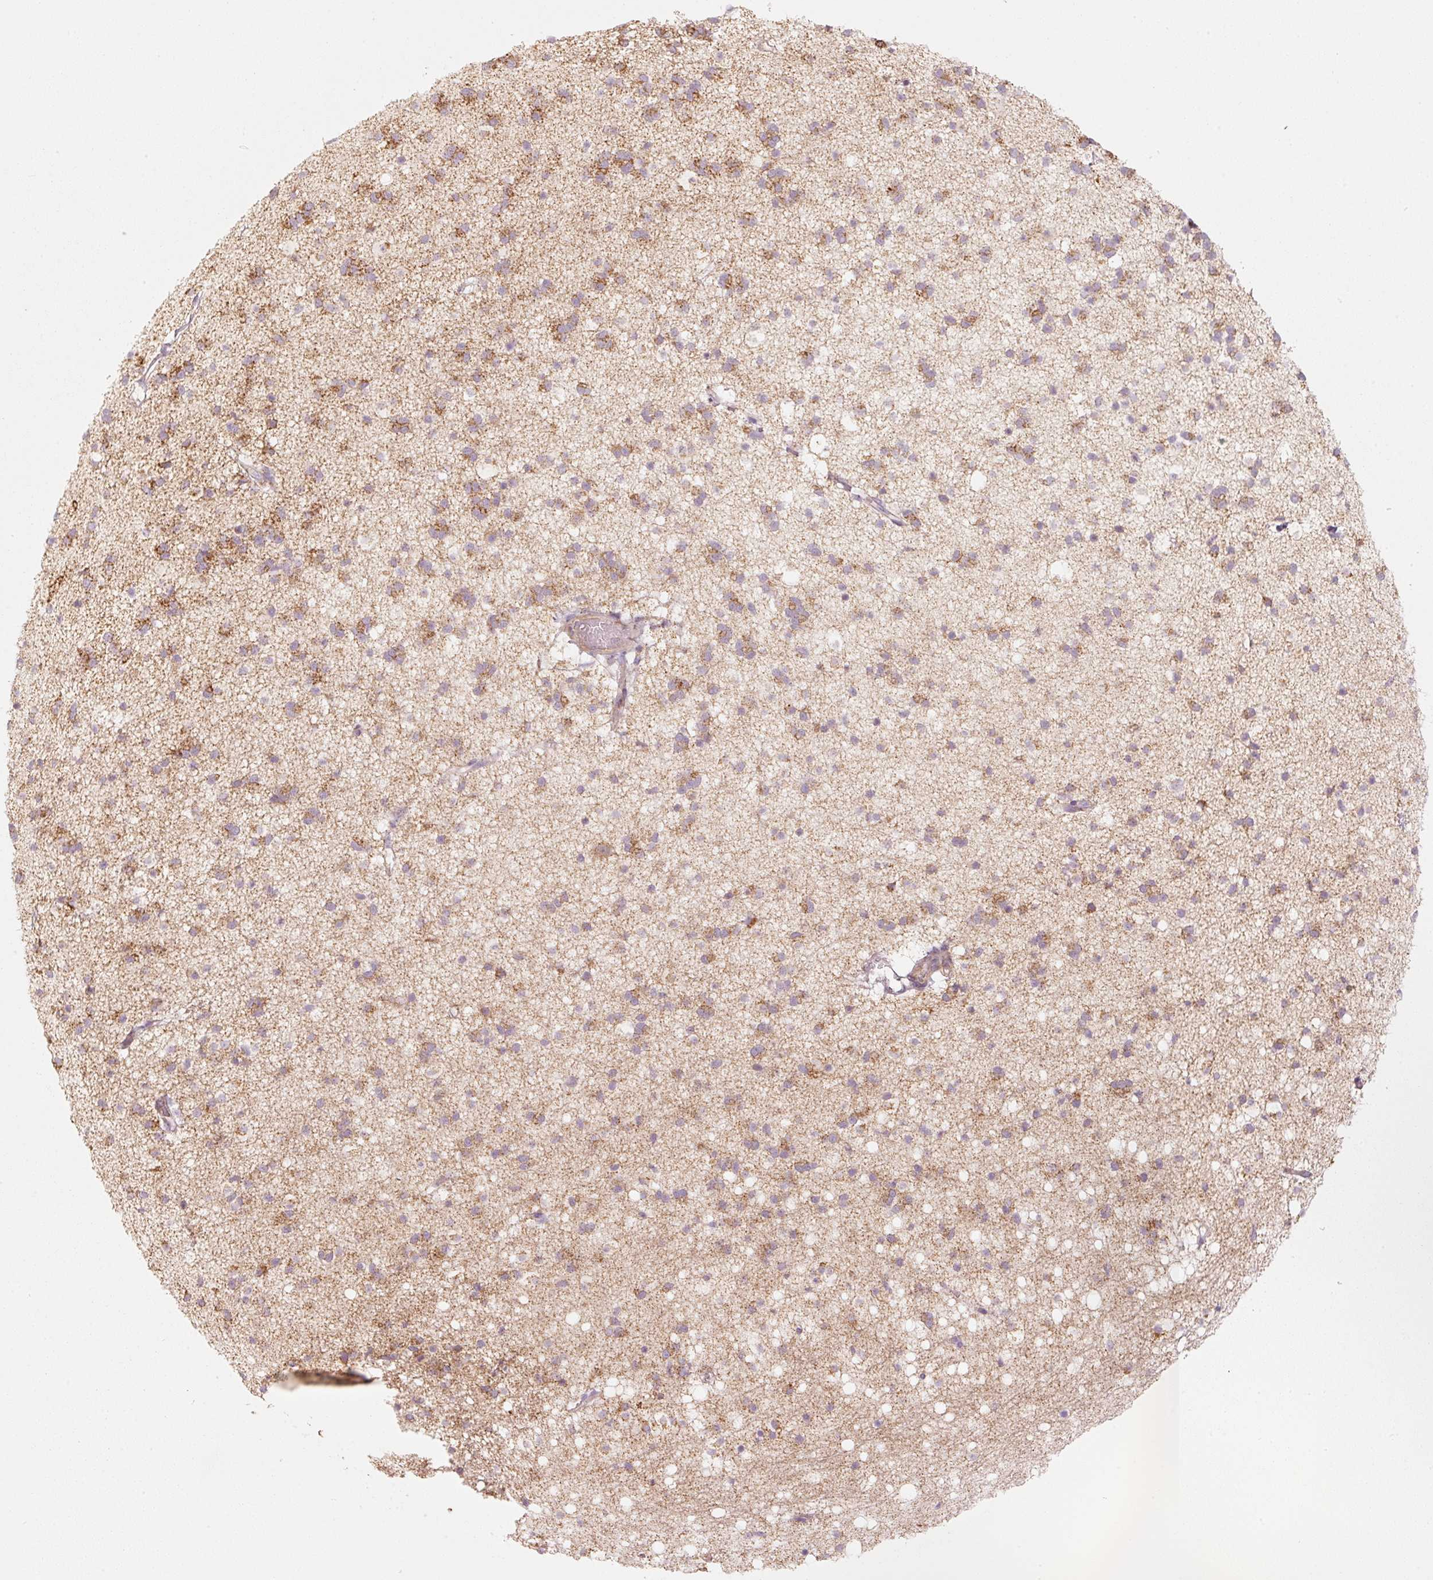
{"staining": {"intensity": "moderate", "quantity": "25%-75%", "location": "cytoplasmic/membranous"}, "tissue": "caudate", "cell_type": "Glial cells", "image_type": "normal", "snomed": [{"axis": "morphology", "description": "Normal tissue, NOS"}, {"axis": "topography", "description": "Lateral ventricle wall"}], "caption": "A brown stain labels moderate cytoplasmic/membranous positivity of a protein in glial cells of normal human caudate. The staining was performed using DAB (3,3'-diaminobenzidine) to visualize the protein expression in brown, while the nuclei were stained in blue with hematoxylin (Magnification: 20x).", "gene": "C17orf98", "patient": {"sex": "male", "age": 37}}